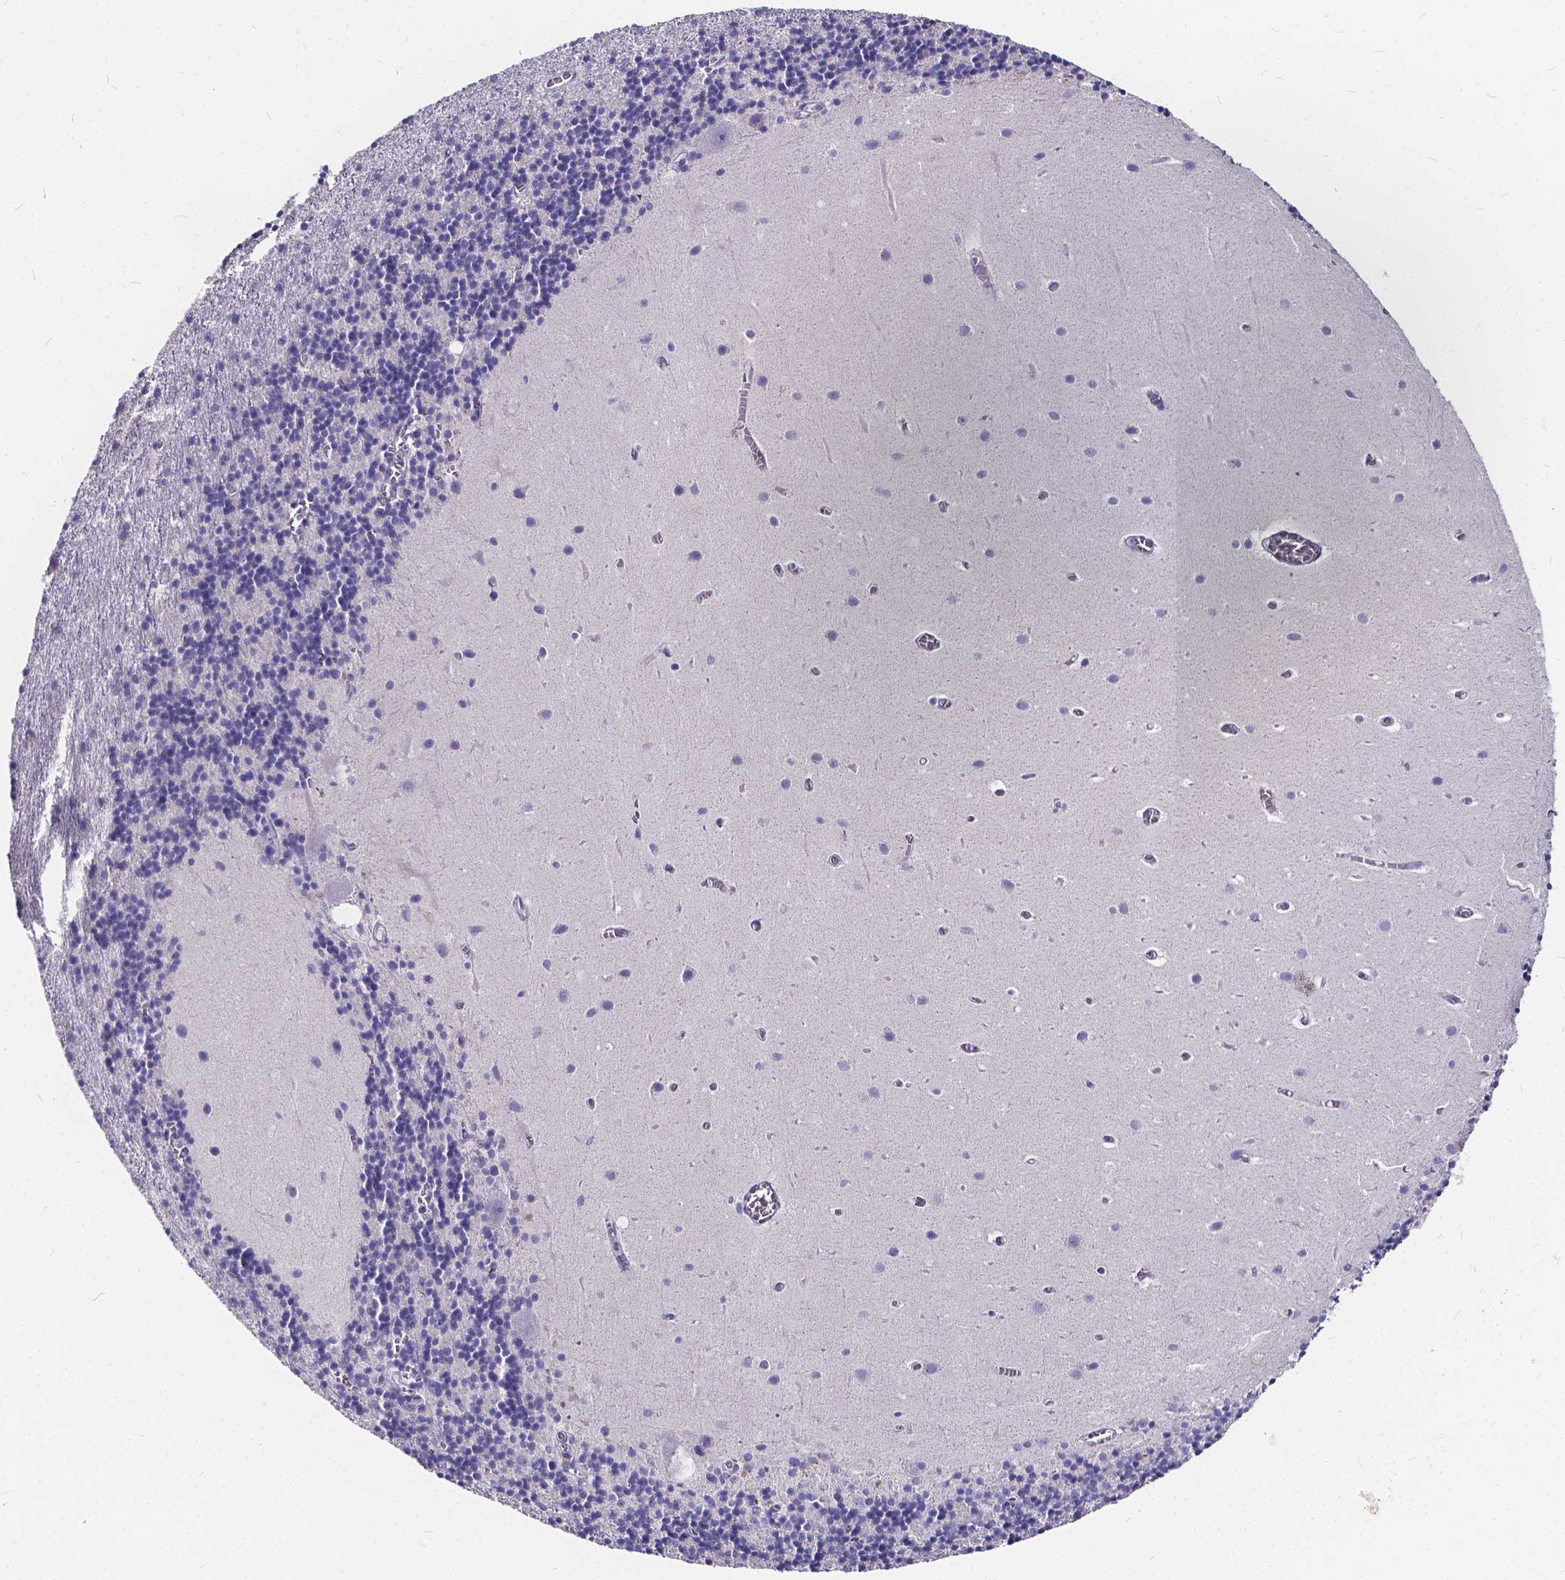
{"staining": {"intensity": "negative", "quantity": "none", "location": "none"}, "tissue": "cerebellum", "cell_type": "Cells in granular layer", "image_type": "normal", "snomed": [{"axis": "morphology", "description": "Normal tissue, NOS"}, {"axis": "topography", "description": "Cerebellum"}], "caption": "Histopathology image shows no protein positivity in cells in granular layer of unremarkable cerebellum. (DAB immunohistochemistry (IHC) with hematoxylin counter stain).", "gene": "SPEF2", "patient": {"sex": "male", "age": 70}}